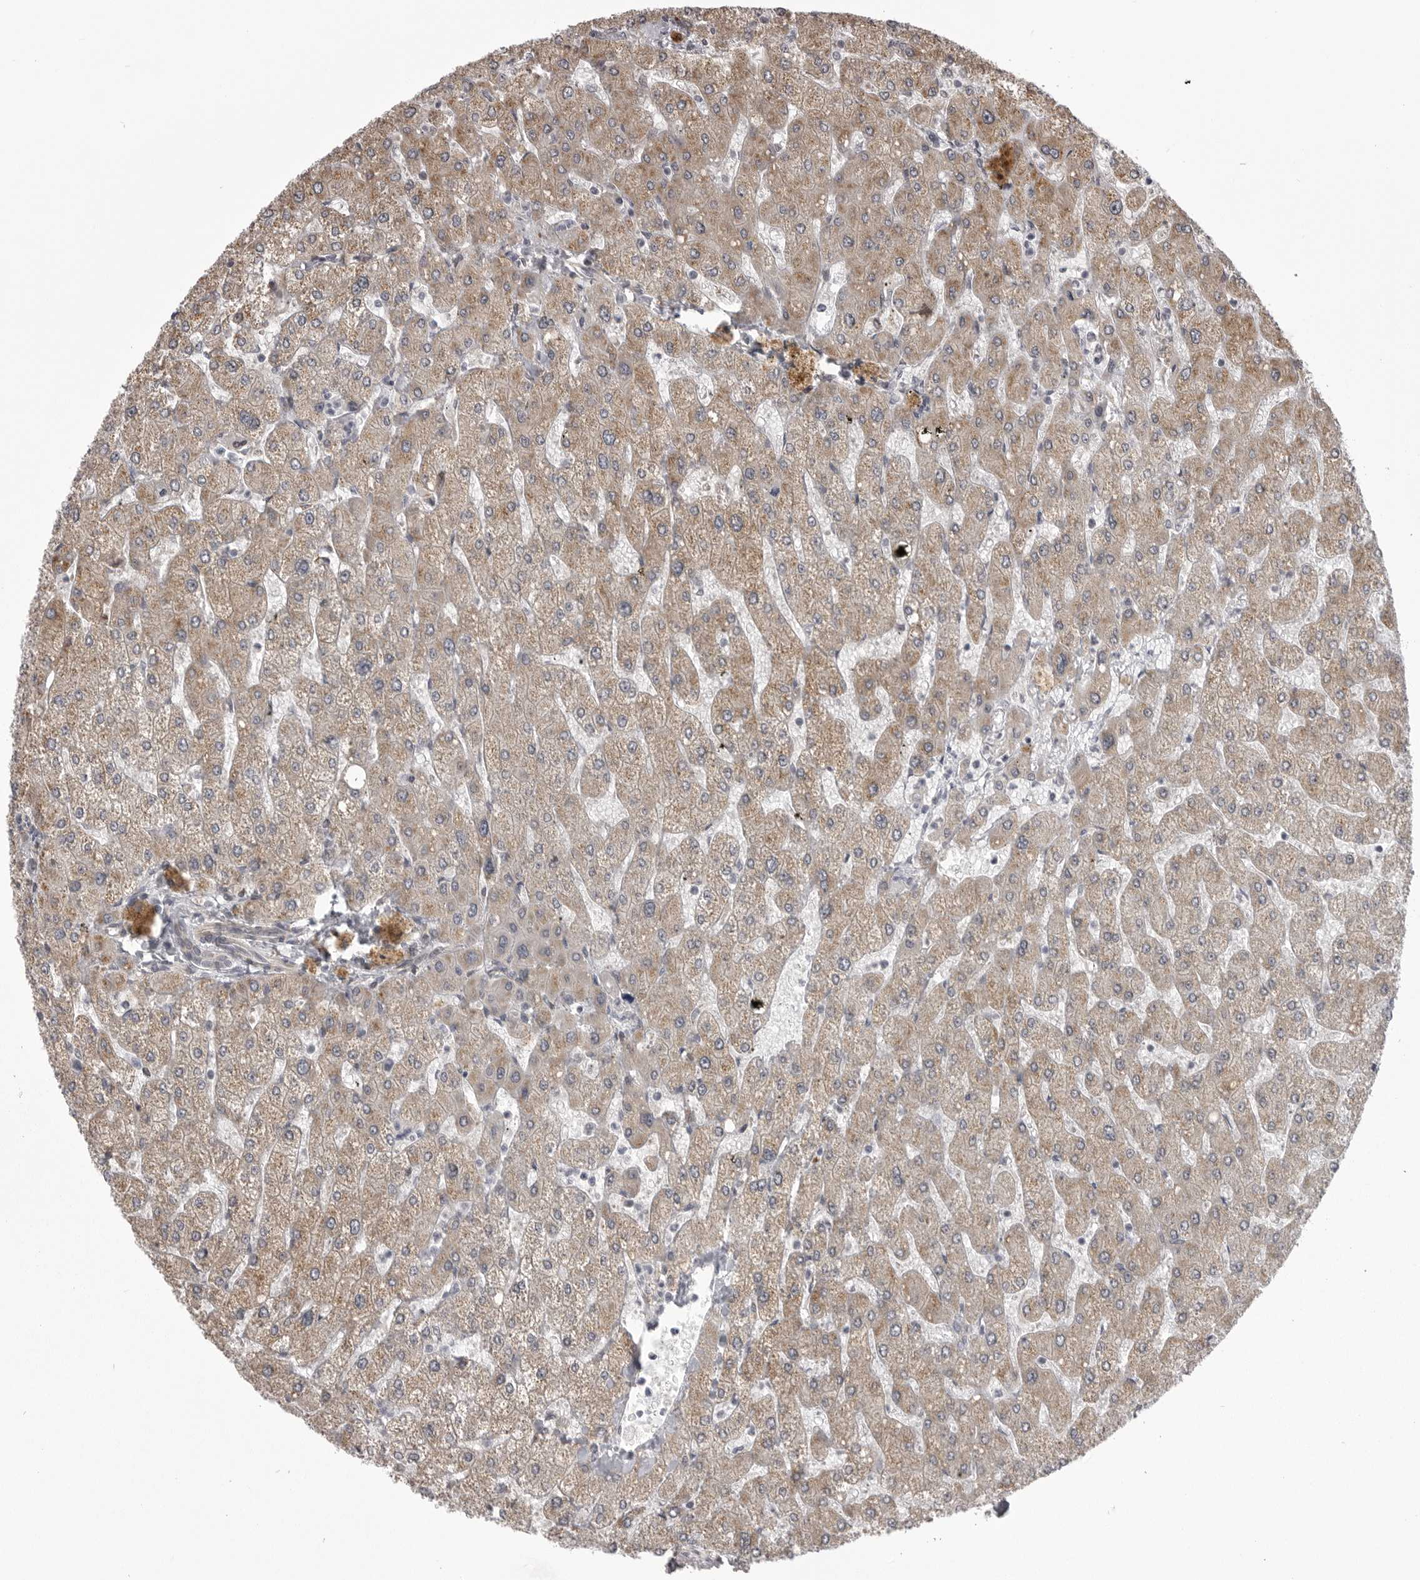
{"staining": {"intensity": "weak", "quantity": "25%-75%", "location": "cytoplasmic/membranous"}, "tissue": "liver", "cell_type": "Cholangiocytes", "image_type": "normal", "snomed": [{"axis": "morphology", "description": "Normal tissue, NOS"}, {"axis": "topography", "description": "Liver"}], "caption": "Protein analysis of benign liver demonstrates weak cytoplasmic/membranous positivity in about 25%-75% of cholangiocytes.", "gene": "TMPRSS11F", "patient": {"sex": "male", "age": 55}}